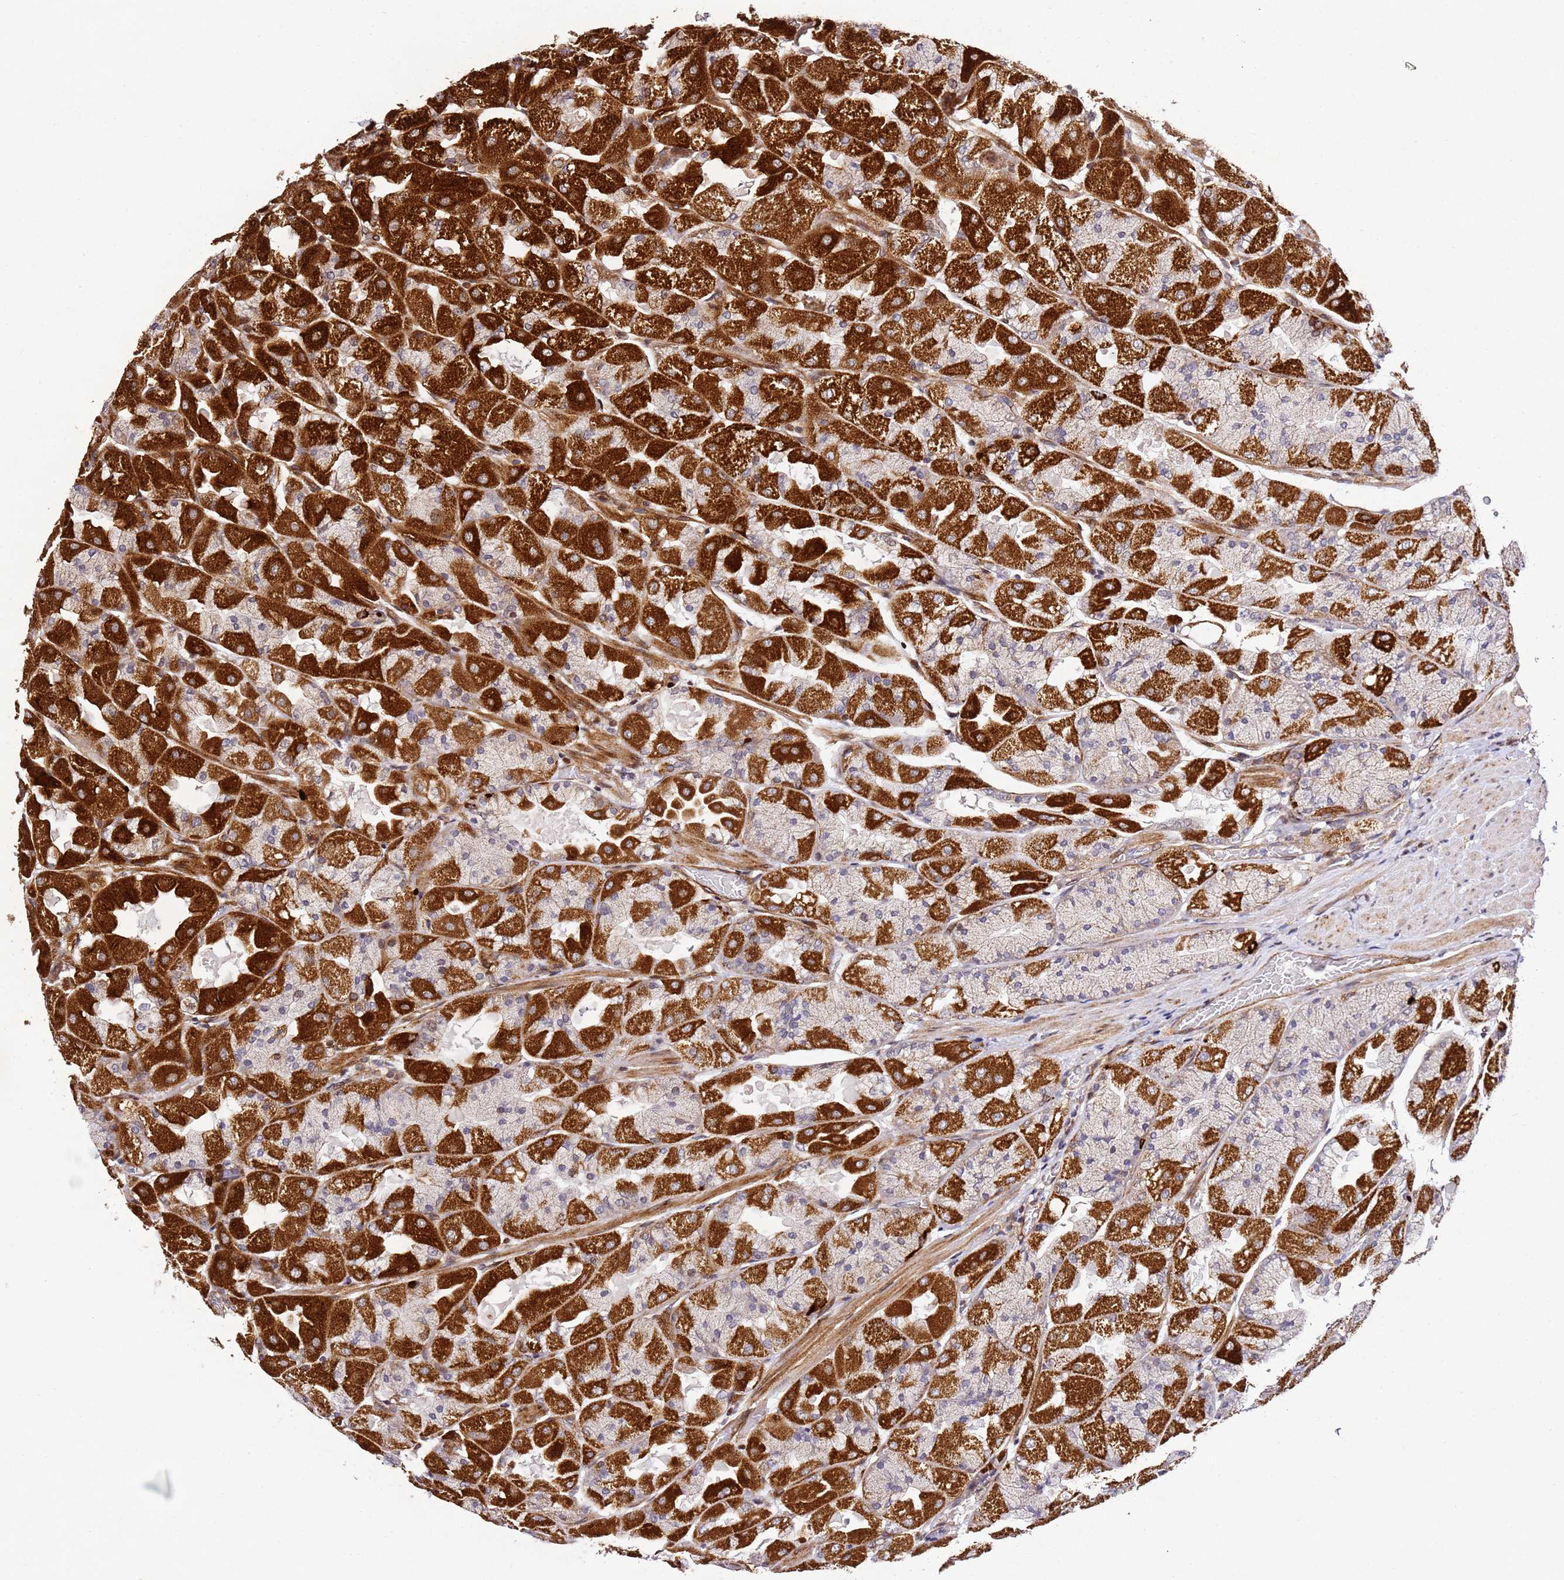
{"staining": {"intensity": "strong", "quantity": "25%-75%", "location": "cytoplasmic/membranous"}, "tissue": "stomach", "cell_type": "Glandular cells", "image_type": "normal", "snomed": [{"axis": "morphology", "description": "Normal tissue, NOS"}, {"axis": "topography", "description": "Stomach"}], "caption": "Immunohistochemical staining of benign human stomach exhibits strong cytoplasmic/membranous protein expression in approximately 25%-75% of glandular cells.", "gene": "ZNF296", "patient": {"sex": "female", "age": 61}}